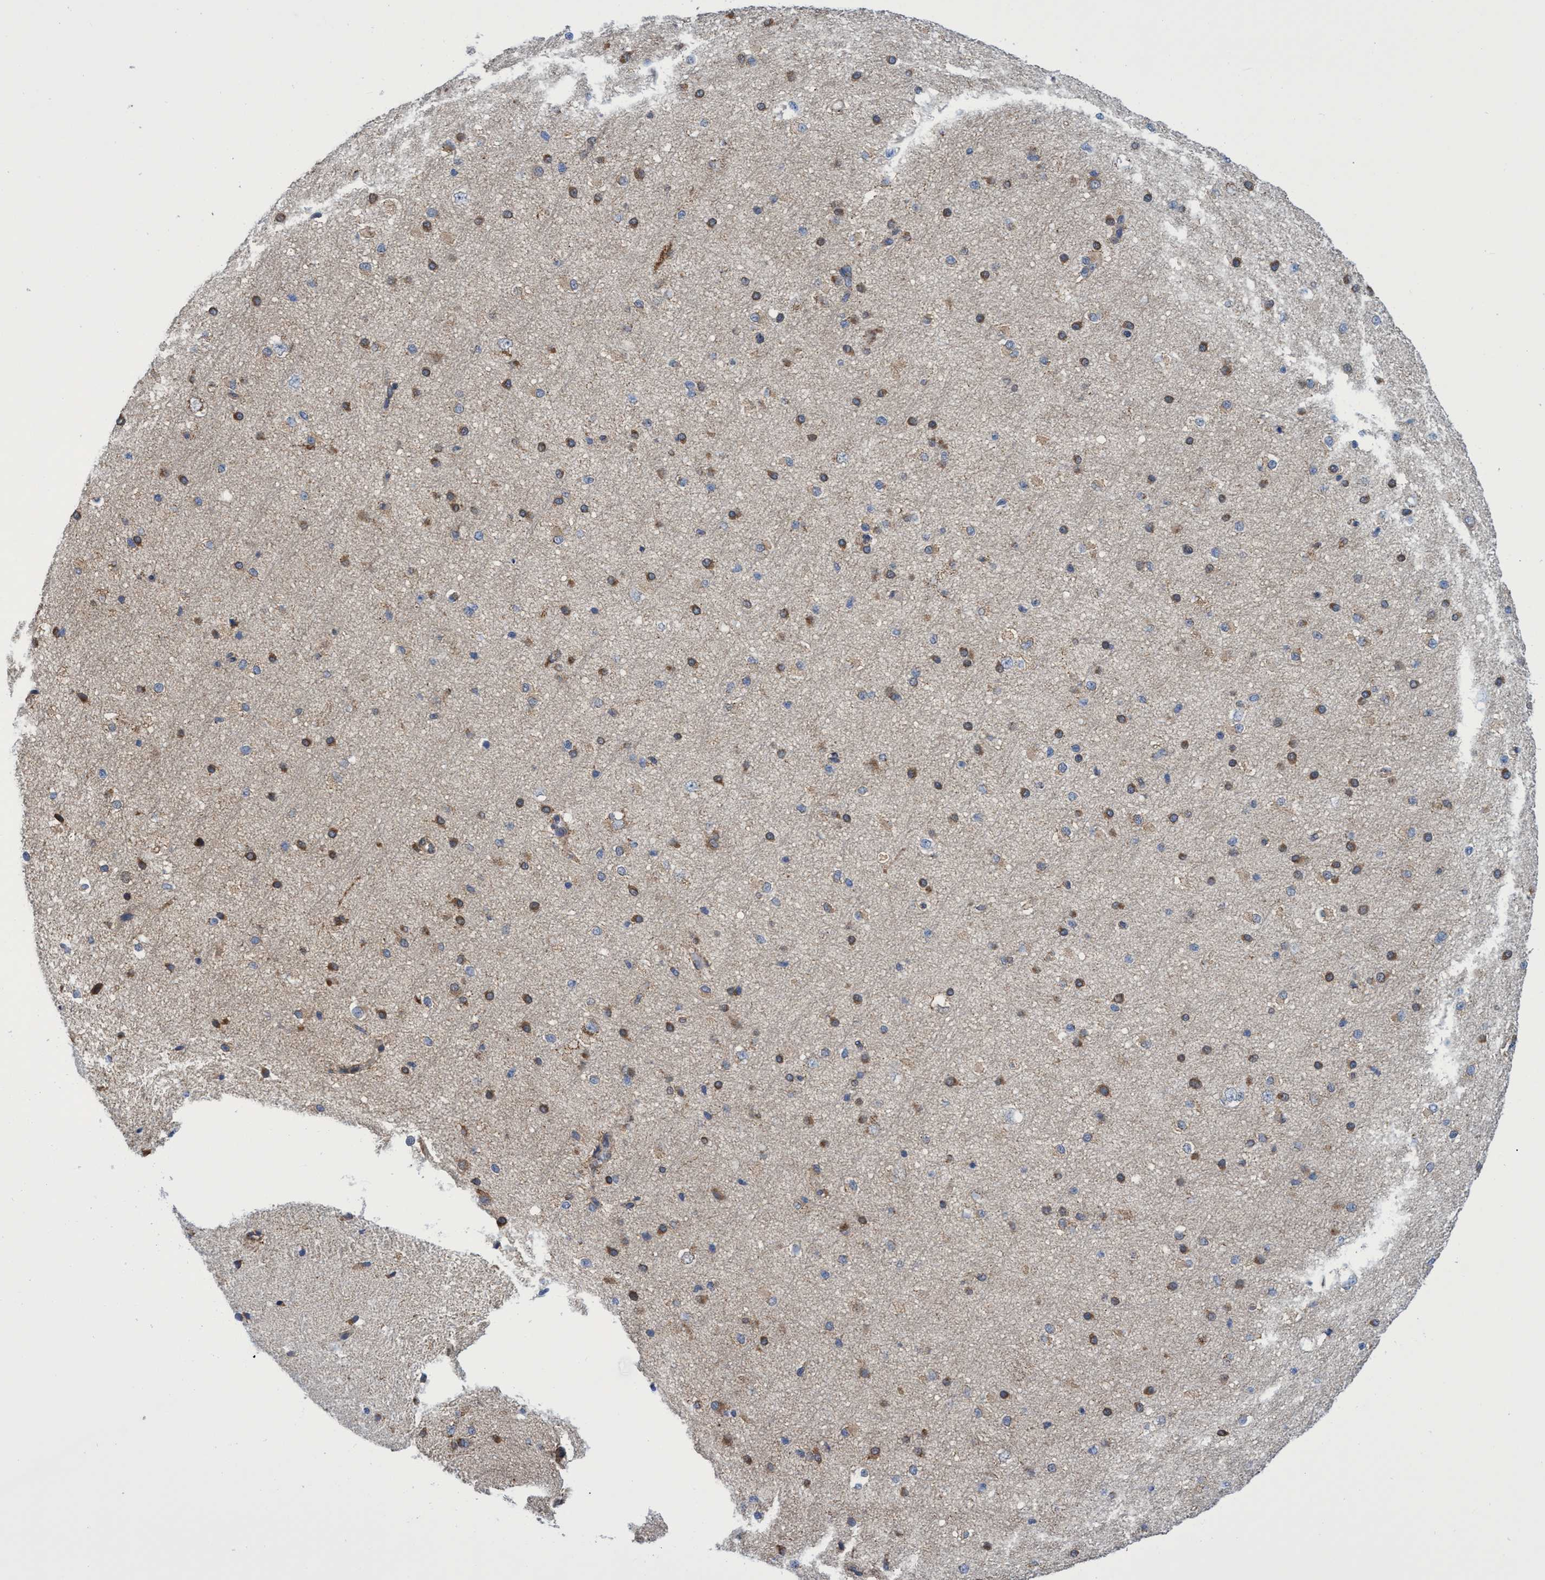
{"staining": {"intensity": "moderate", "quantity": ">75%", "location": "cytoplasmic/membranous"}, "tissue": "cerebral cortex", "cell_type": "Endothelial cells", "image_type": "normal", "snomed": [{"axis": "morphology", "description": "Normal tissue, NOS"}, {"axis": "morphology", "description": "Developmental malformation"}, {"axis": "topography", "description": "Cerebral cortex"}], "caption": "Endothelial cells display moderate cytoplasmic/membranous staining in approximately >75% of cells in benign cerebral cortex.", "gene": "CRYZ", "patient": {"sex": "female", "age": 30}}